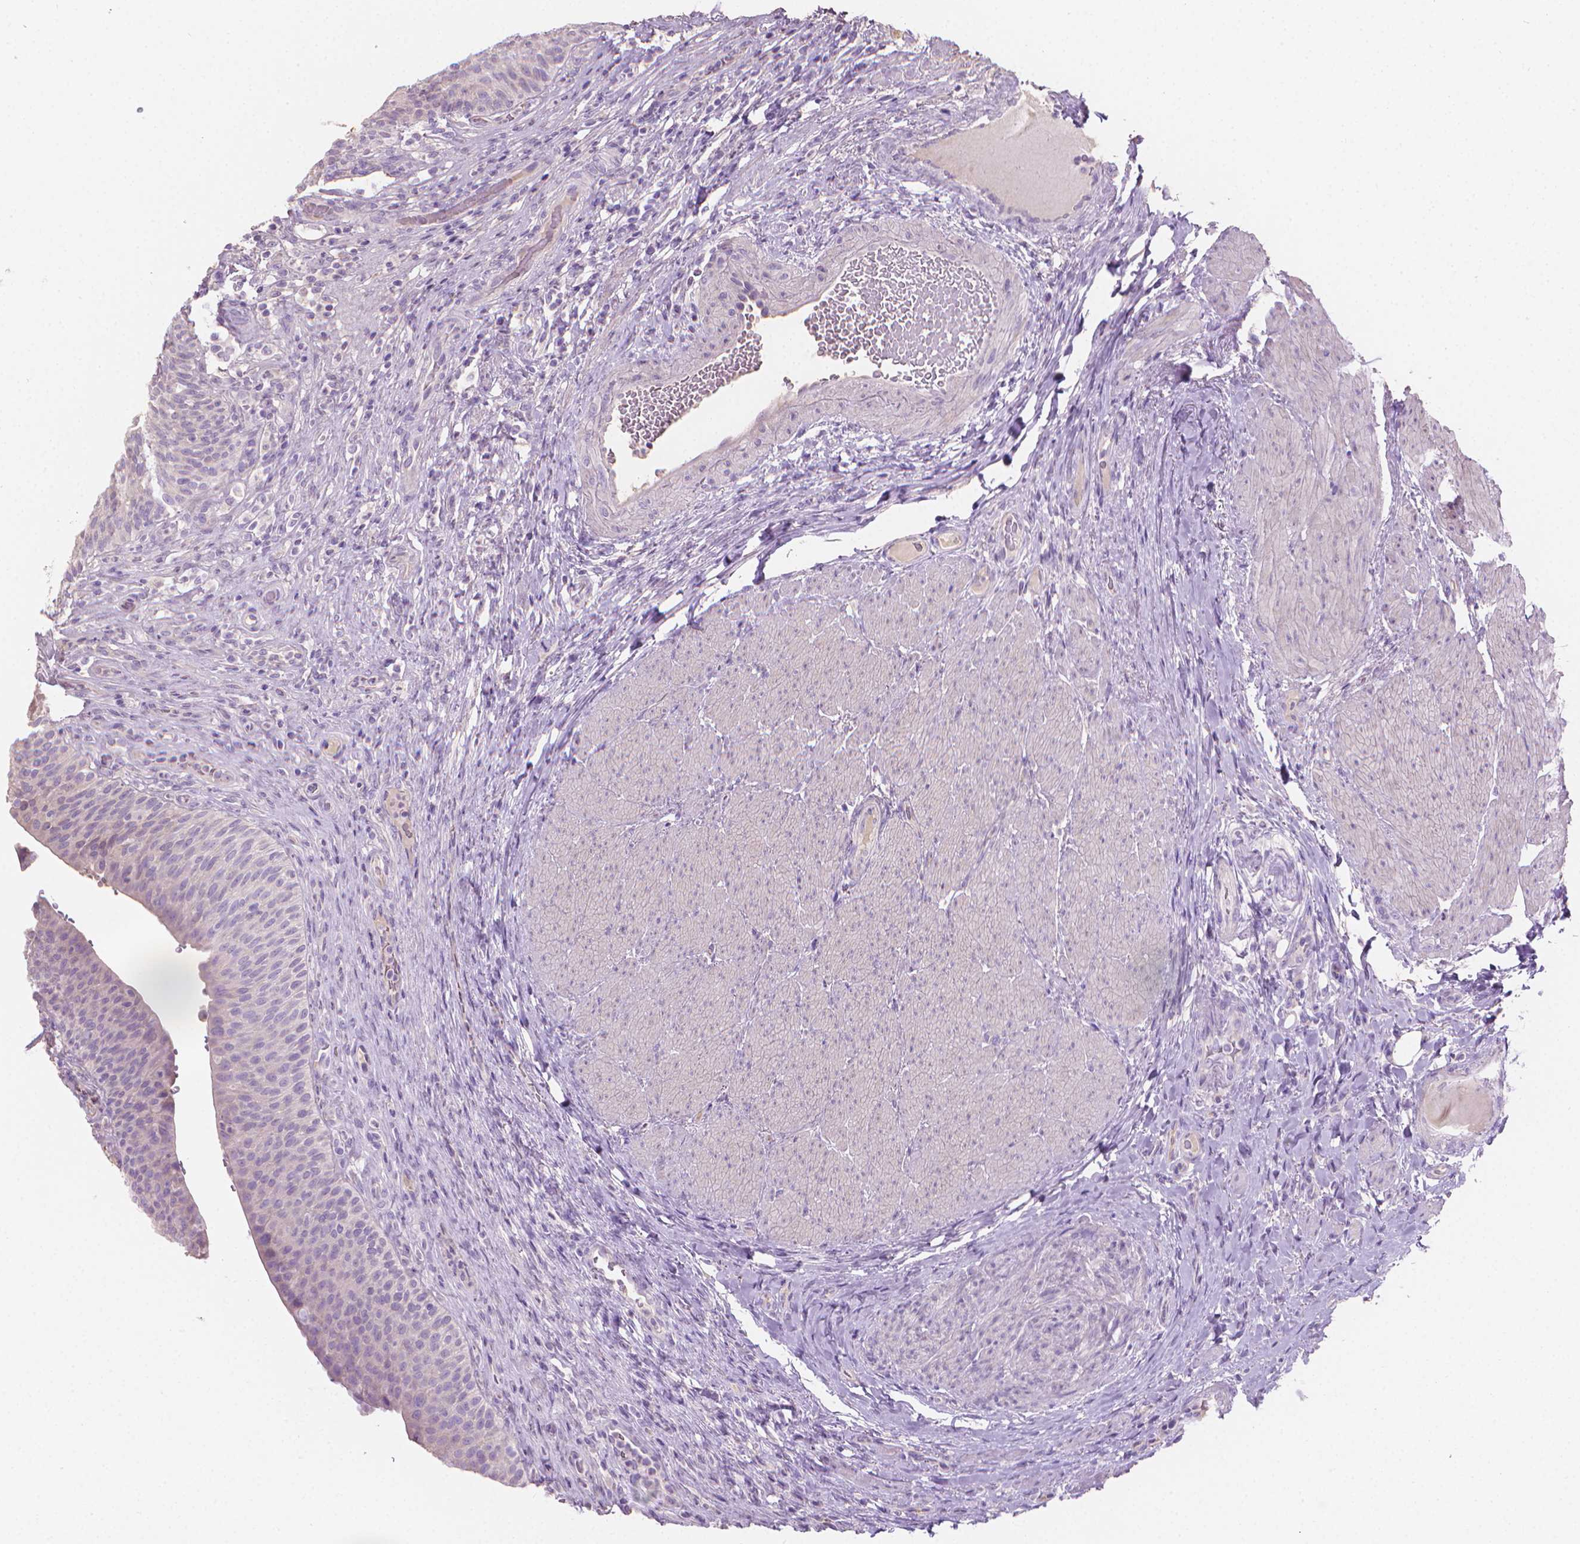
{"staining": {"intensity": "negative", "quantity": "none", "location": "none"}, "tissue": "urinary bladder", "cell_type": "Urothelial cells", "image_type": "normal", "snomed": [{"axis": "morphology", "description": "Normal tissue, NOS"}, {"axis": "topography", "description": "Urinary bladder"}, {"axis": "topography", "description": "Peripheral nerve tissue"}], "caption": "Human urinary bladder stained for a protein using IHC demonstrates no staining in urothelial cells.", "gene": "CABCOCO1", "patient": {"sex": "male", "age": 66}}